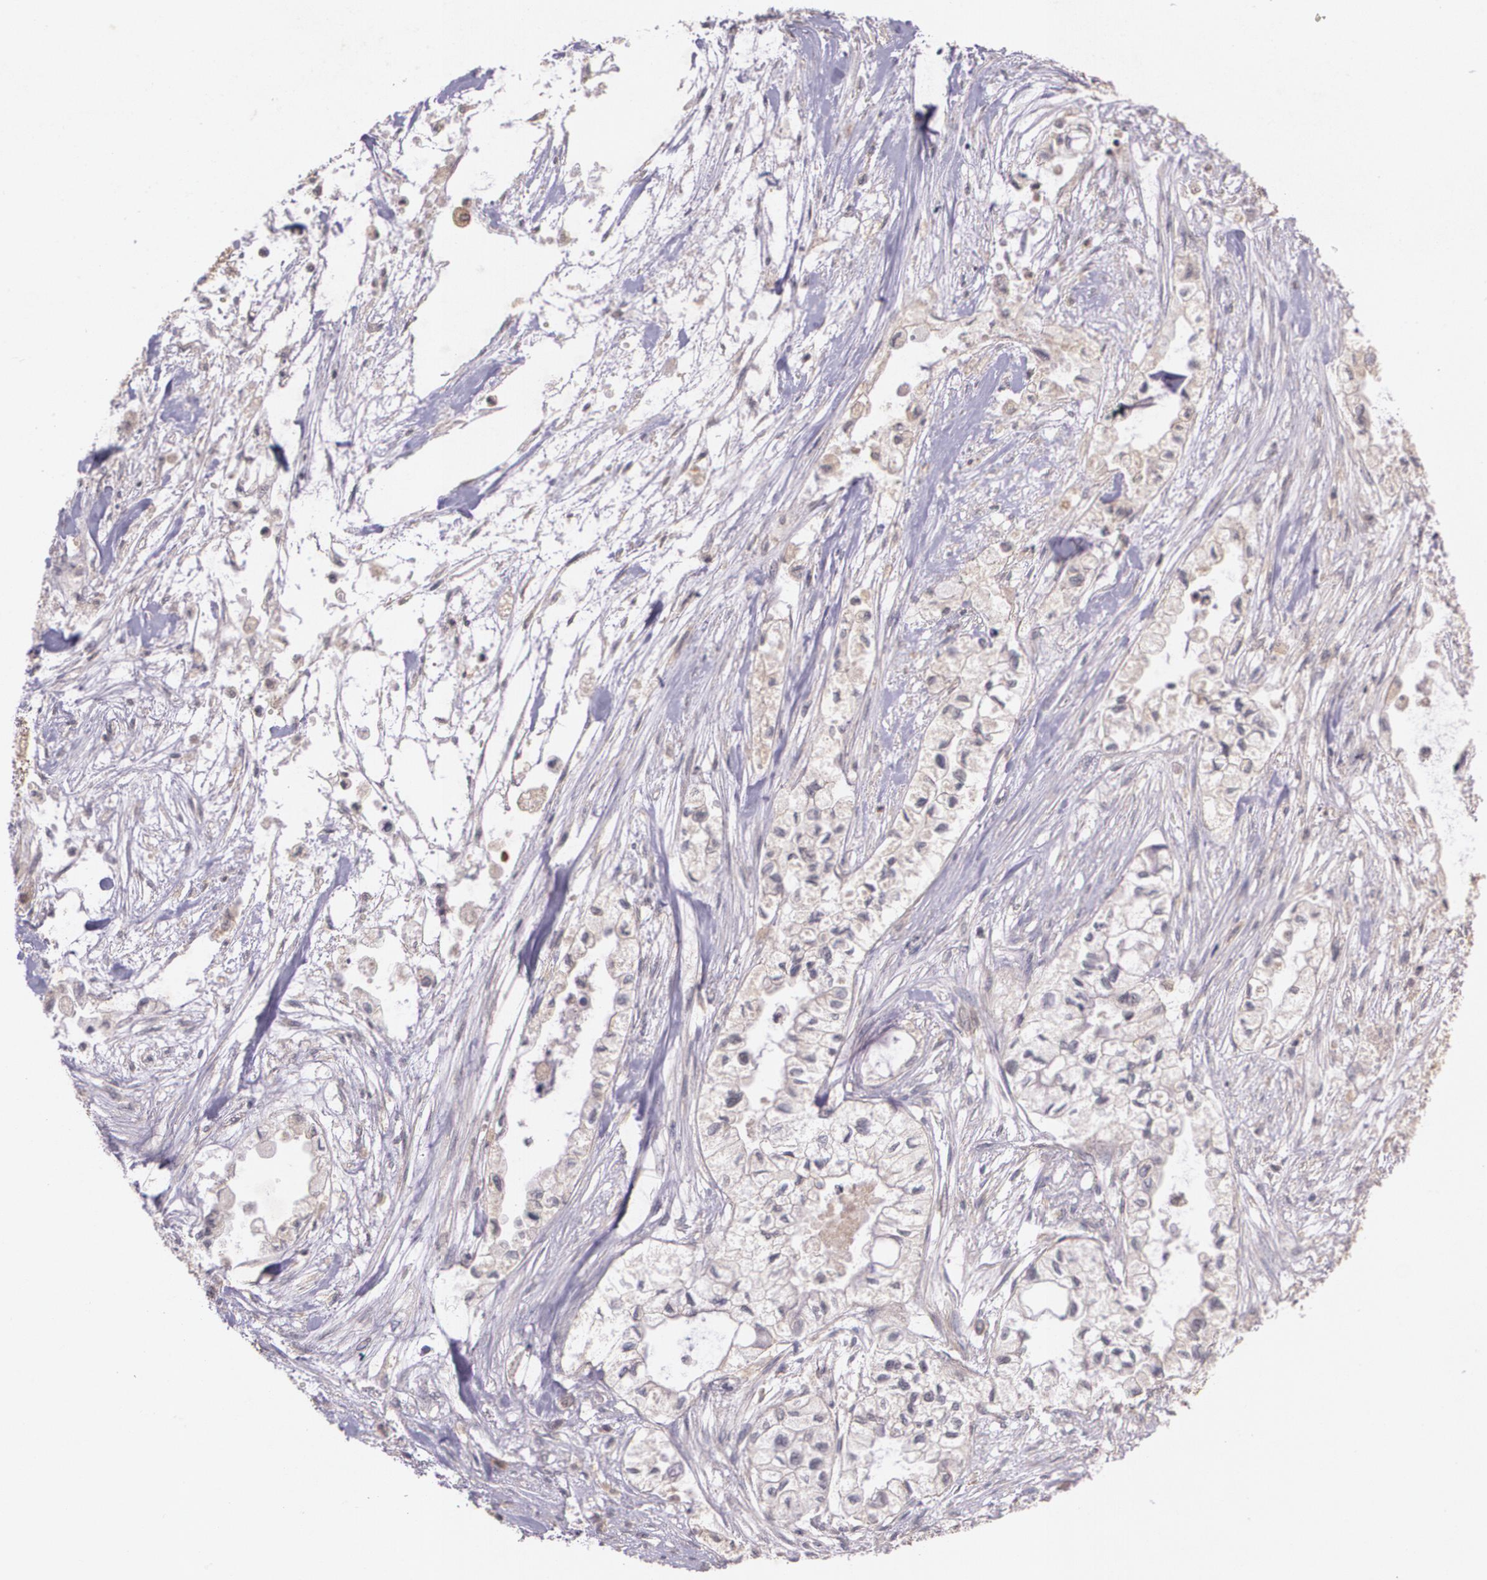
{"staining": {"intensity": "weak", "quantity": "25%-75%", "location": "cytoplasmic/membranous"}, "tissue": "pancreatic cancer", "cell_type": "Tumor cells", "image_type": "cancer", "snomed": [{"axis": "morphology", "description": "Adenocarcinoma, NOS"}, {"axis": "topography", "description": "Pancreas"}], "caption": "Brown immunohistochemical staining in human pancreatic cancer (adenocarcinoma) shows weak cytoplasmic/membranous positivity in approximately 25%-75% of tumor cells. The staining was performed using DAB (3,3'-diaminobenzidine) to visualize the protein expression in brown, while the nuclei were stained in blue with hematoxylin (Magnification: 20x).", "gene": "TM4SF1", "patient": {"sex": "male", "age": 79}}